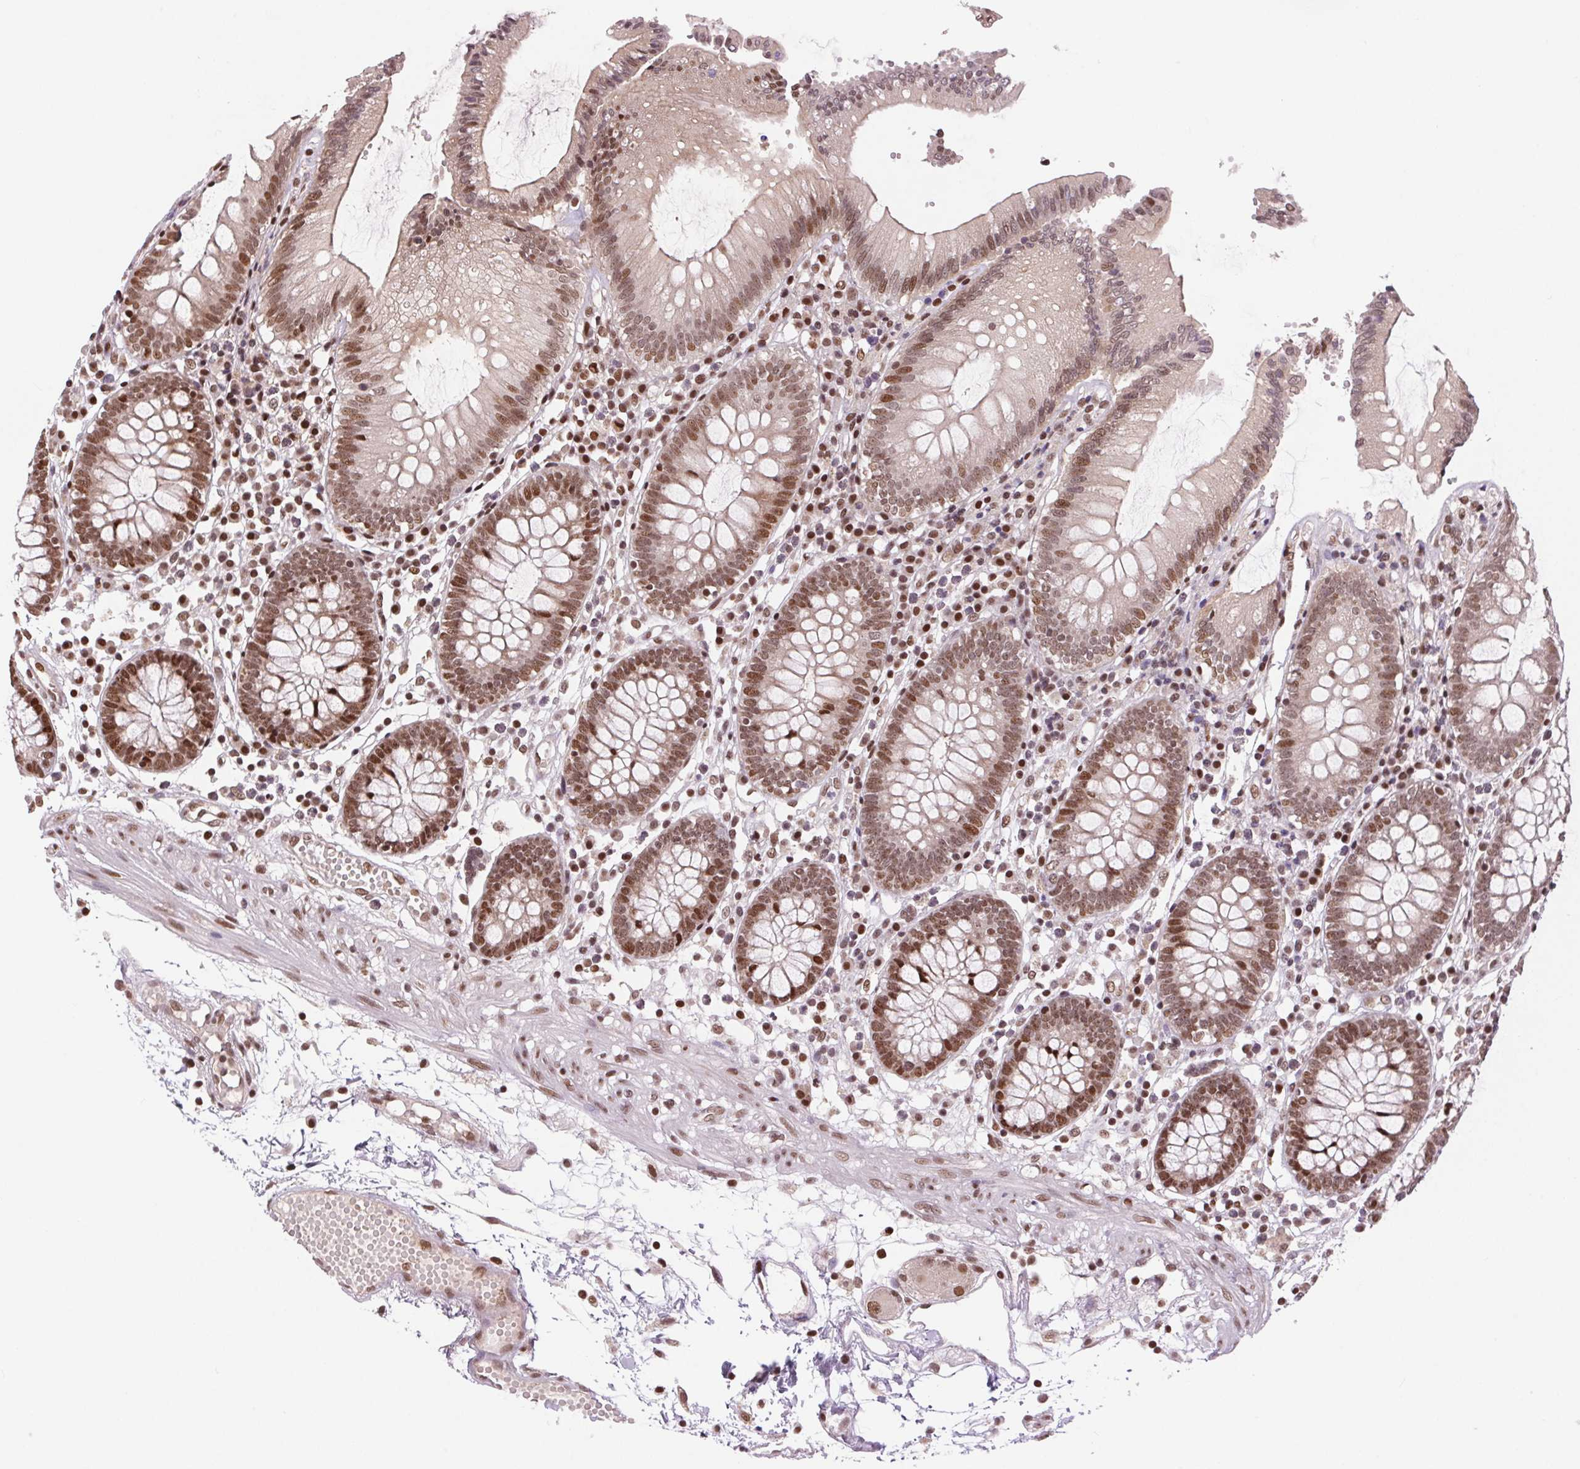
{"staining": {"intensity": "moderate", "quantity": ">75%", "location": "nuclear"}, "tissue": "colon", "cell_type": "Endothelial cells", "image_type": "normal", "snomed": [{"axis": "morphology", "description": "Normal tissue, NOS"}, {"axis": "morphology", "description": "Adenocarcinoma, NOS"}, {"axis": "topography", "description": "Colon"}], "caption": "A photomicrograph showing moderate nuclear staining in approximately >75% of endothelial cells in unremarkable colon, as visualized by brown immunohistochemical staining.", "gene": "RAD23A", "patient": {"sex": "male", "age": 83}}